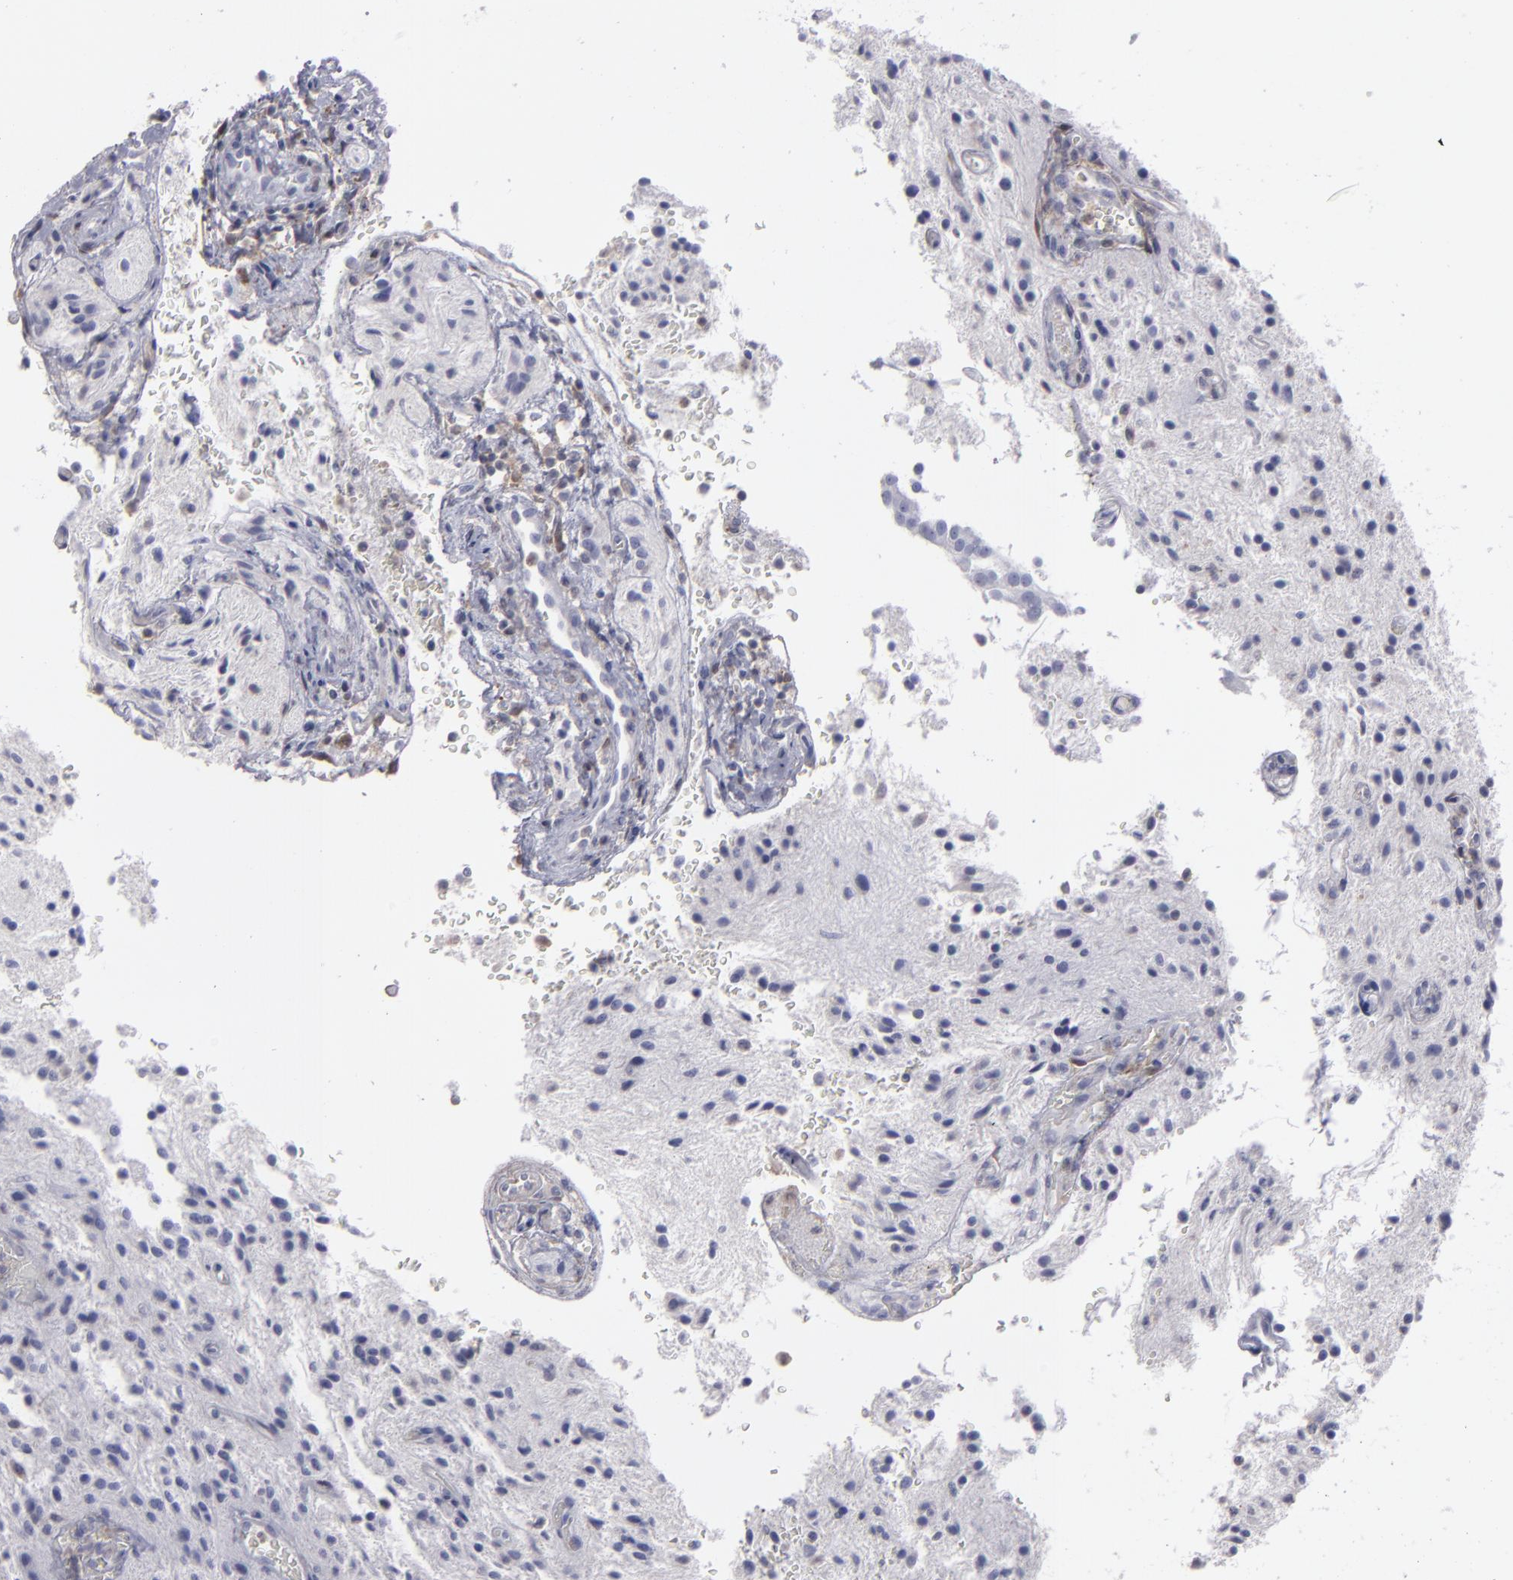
{"staining": {"intensity": "negative", "quantity": "none", "location": "none"}, "tissue": "glioma", "cell_type": "Tumor cells", "image_type": "cancer", "snomed": [{"axis": "morphology", "description": "Glioma, malignant, NOS"}, {"axis": "topography", "description": "Cerebellum"}], "caption": "Immunohistochemical staining of glioma reveals no significant positivity in tumor cells.", "gene": "SEMA3G", "patient": {"sex": "female", "age": 10}}